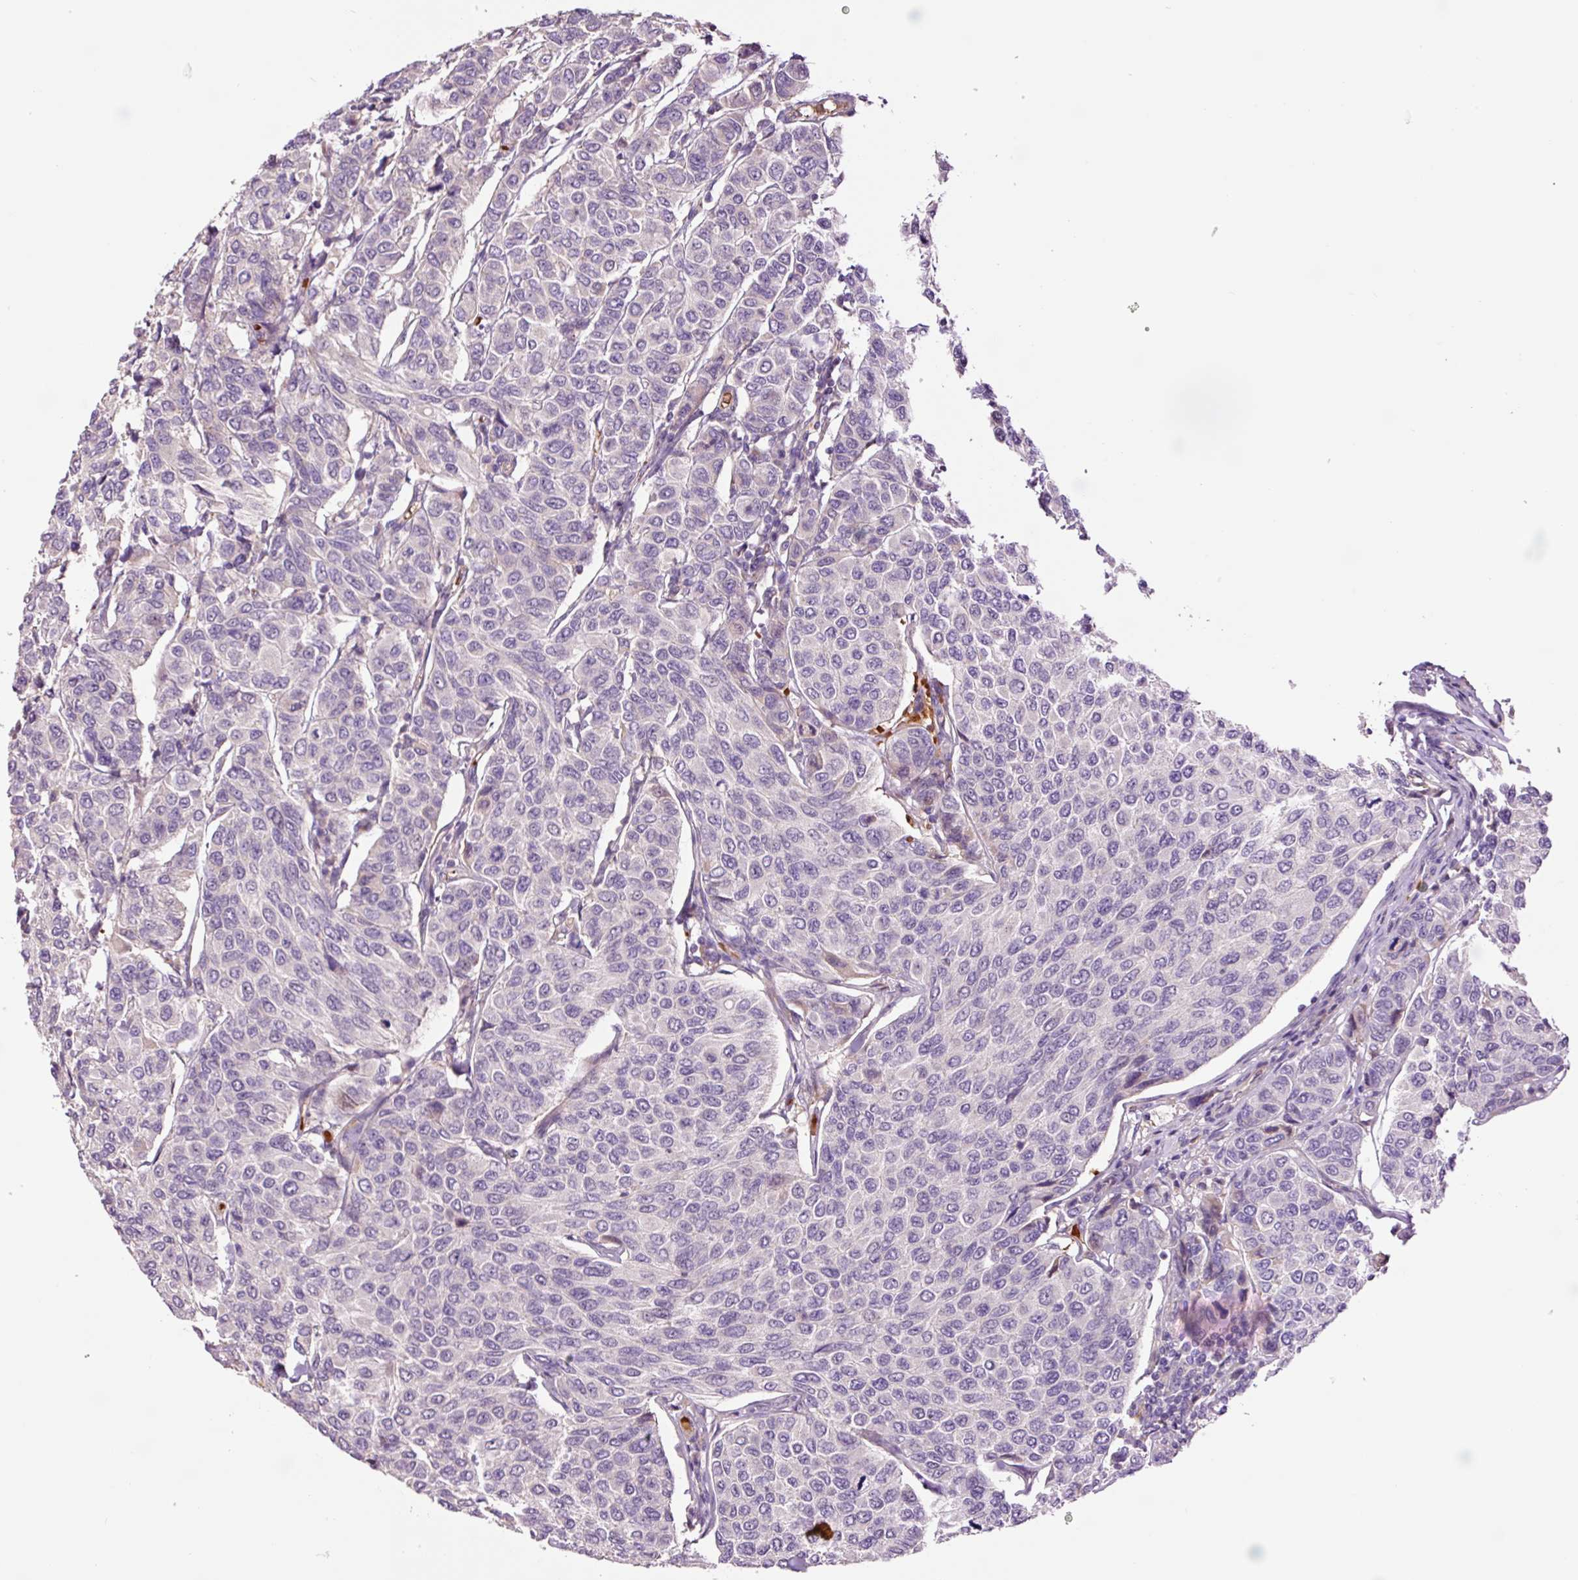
{"staining": {"intensity": "negative", "quantity": "none", "location": "none"}, "tissue": "breast cancer", "cell_type": "Tumor cells", "image_type": "cancer", "snomed": [{"axis": "morphology", "description": "Duct carcinoma"}, {"axis": "topography", "description": "Breast"}], "caption": "Immunohistochemistry (IHC) photomicrograph of neoplastic tissue: human breast cancer (invasive ductal carcinoma) stained with DAB (3,3'-diaminobenzidine) reveals no significant protein positivity in tumor cells.", "gene": "TMEM235", "patient": {"sex": "female", "age": 55}}